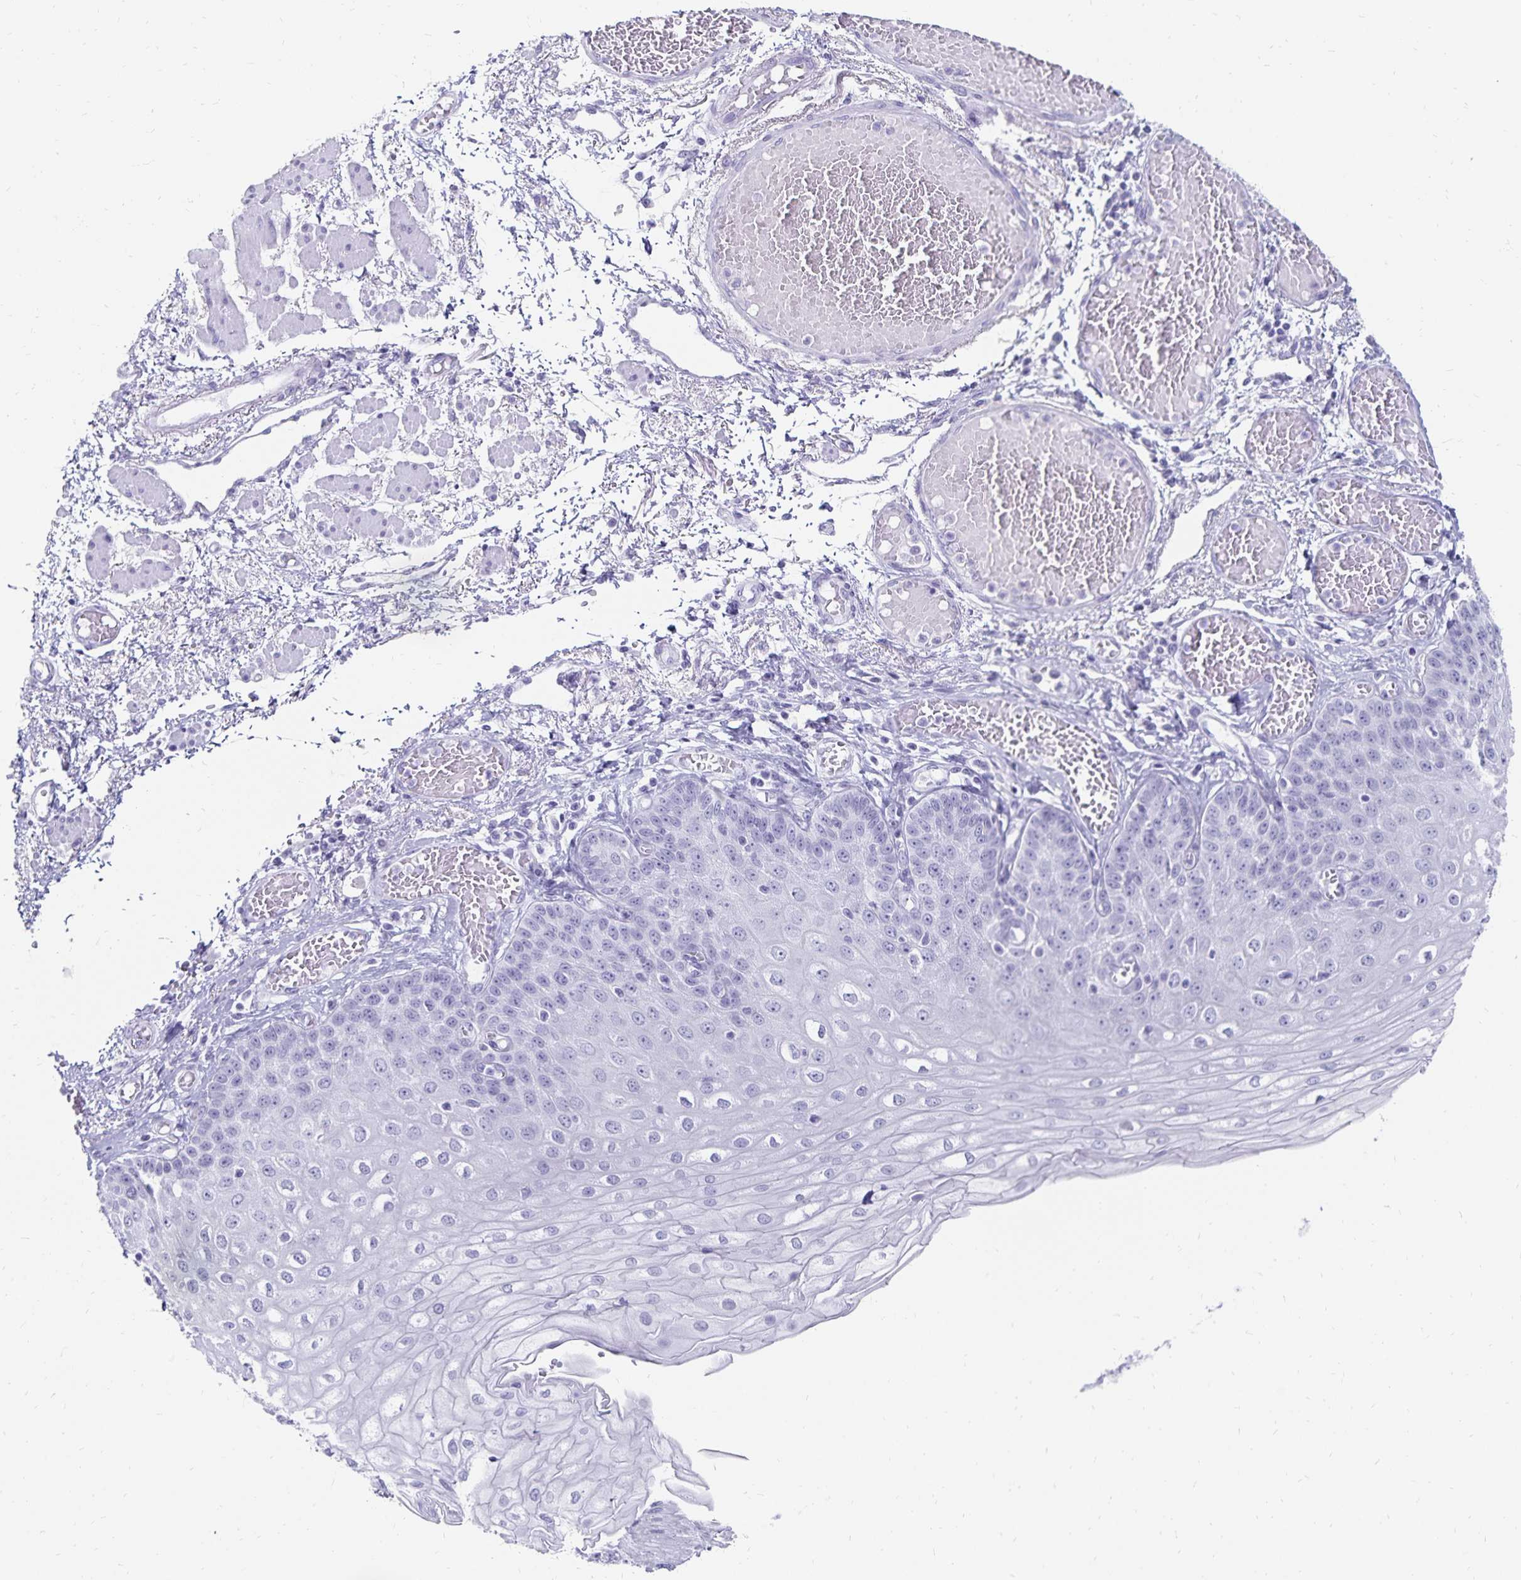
{"staining": {"intensity": "negative", "quantity": "none", "location": "none"}, "tissue": "esophagus", "cell_type": "Squamous epithelial cells", "image_type": "normal", "snomed": [{"axis": "morphology", "description": "Normal tissue, NOS"}, {"axis": "morphology", "description": "Adenocarcinoma, NOS"}, {"axis": "topography", "description": "Esophagus"}], "caption": "This is a photomicrograph of IHC staining of benign esophagus, which shows no positivity in squamous epithelial cells. Brightfield microscopy of immunohistochemistry (IHC) stained with DAB (3,3'-diaminobenzidine) (brown) and hematoxylin (blue), captured at high magnification.", "gene": "GIP", "patient": {"sex": "male", "age": 81}}